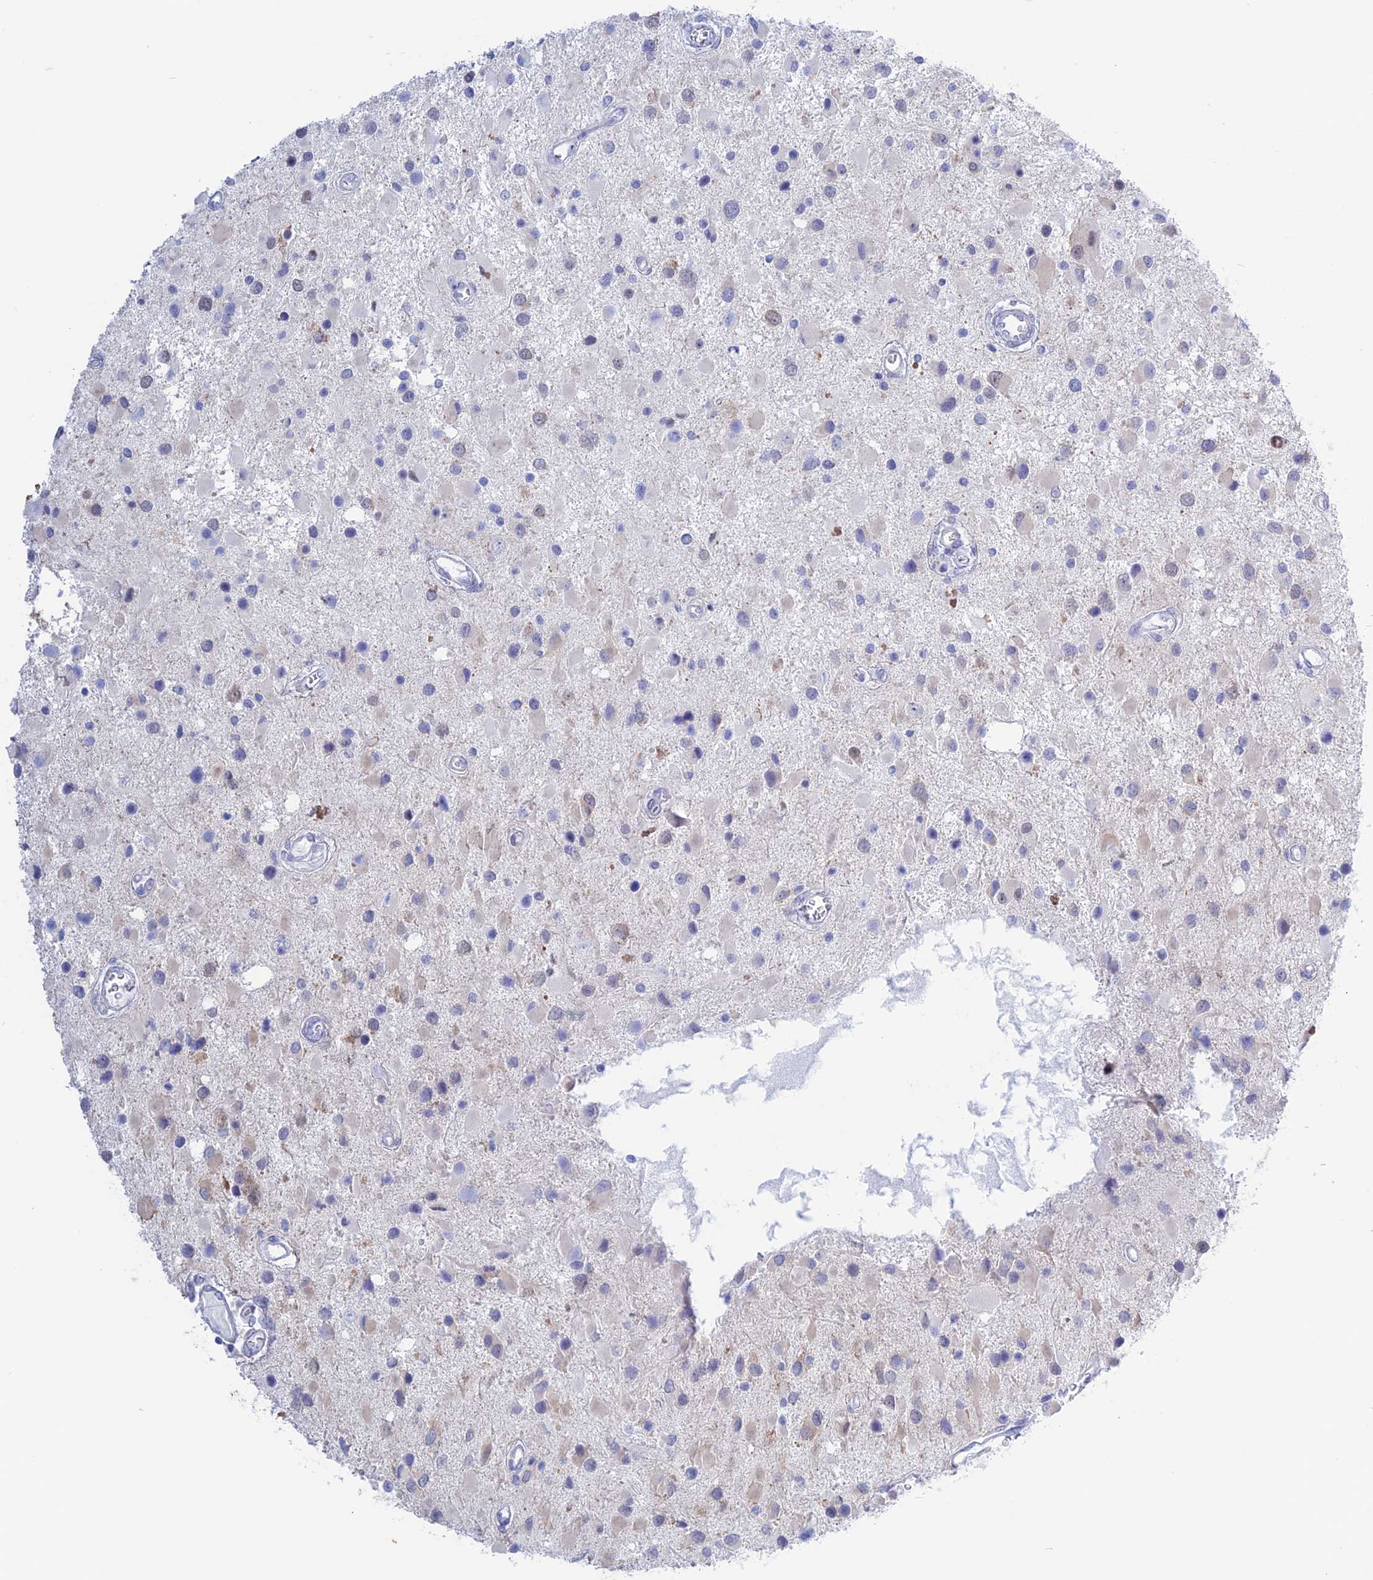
{"staining": {"intensity": "negative", "quantity": "none", "location": "none"}, "tissue": "glioma", "cell_type": "Tumor cells", "image_type": "cancer", "snomed": [{"axis": "morphology", "description": "Glioma, malignant, High grade"}, {"axis": "topography", "description": "Brain"}], "caption": "High-grade glioma (malignant) was stained to show a protein in brown. There is no significant positivity in tumor cells. The staining was performed using DAB (3,3'-diaminobenzidine) to visualize the protein expression in brown, while the nuclei were stained in blue with hematoxylin (Magnification: 20x).", "gene": "LHFPL2", "patient": {"sex": "male", "age": 53}}